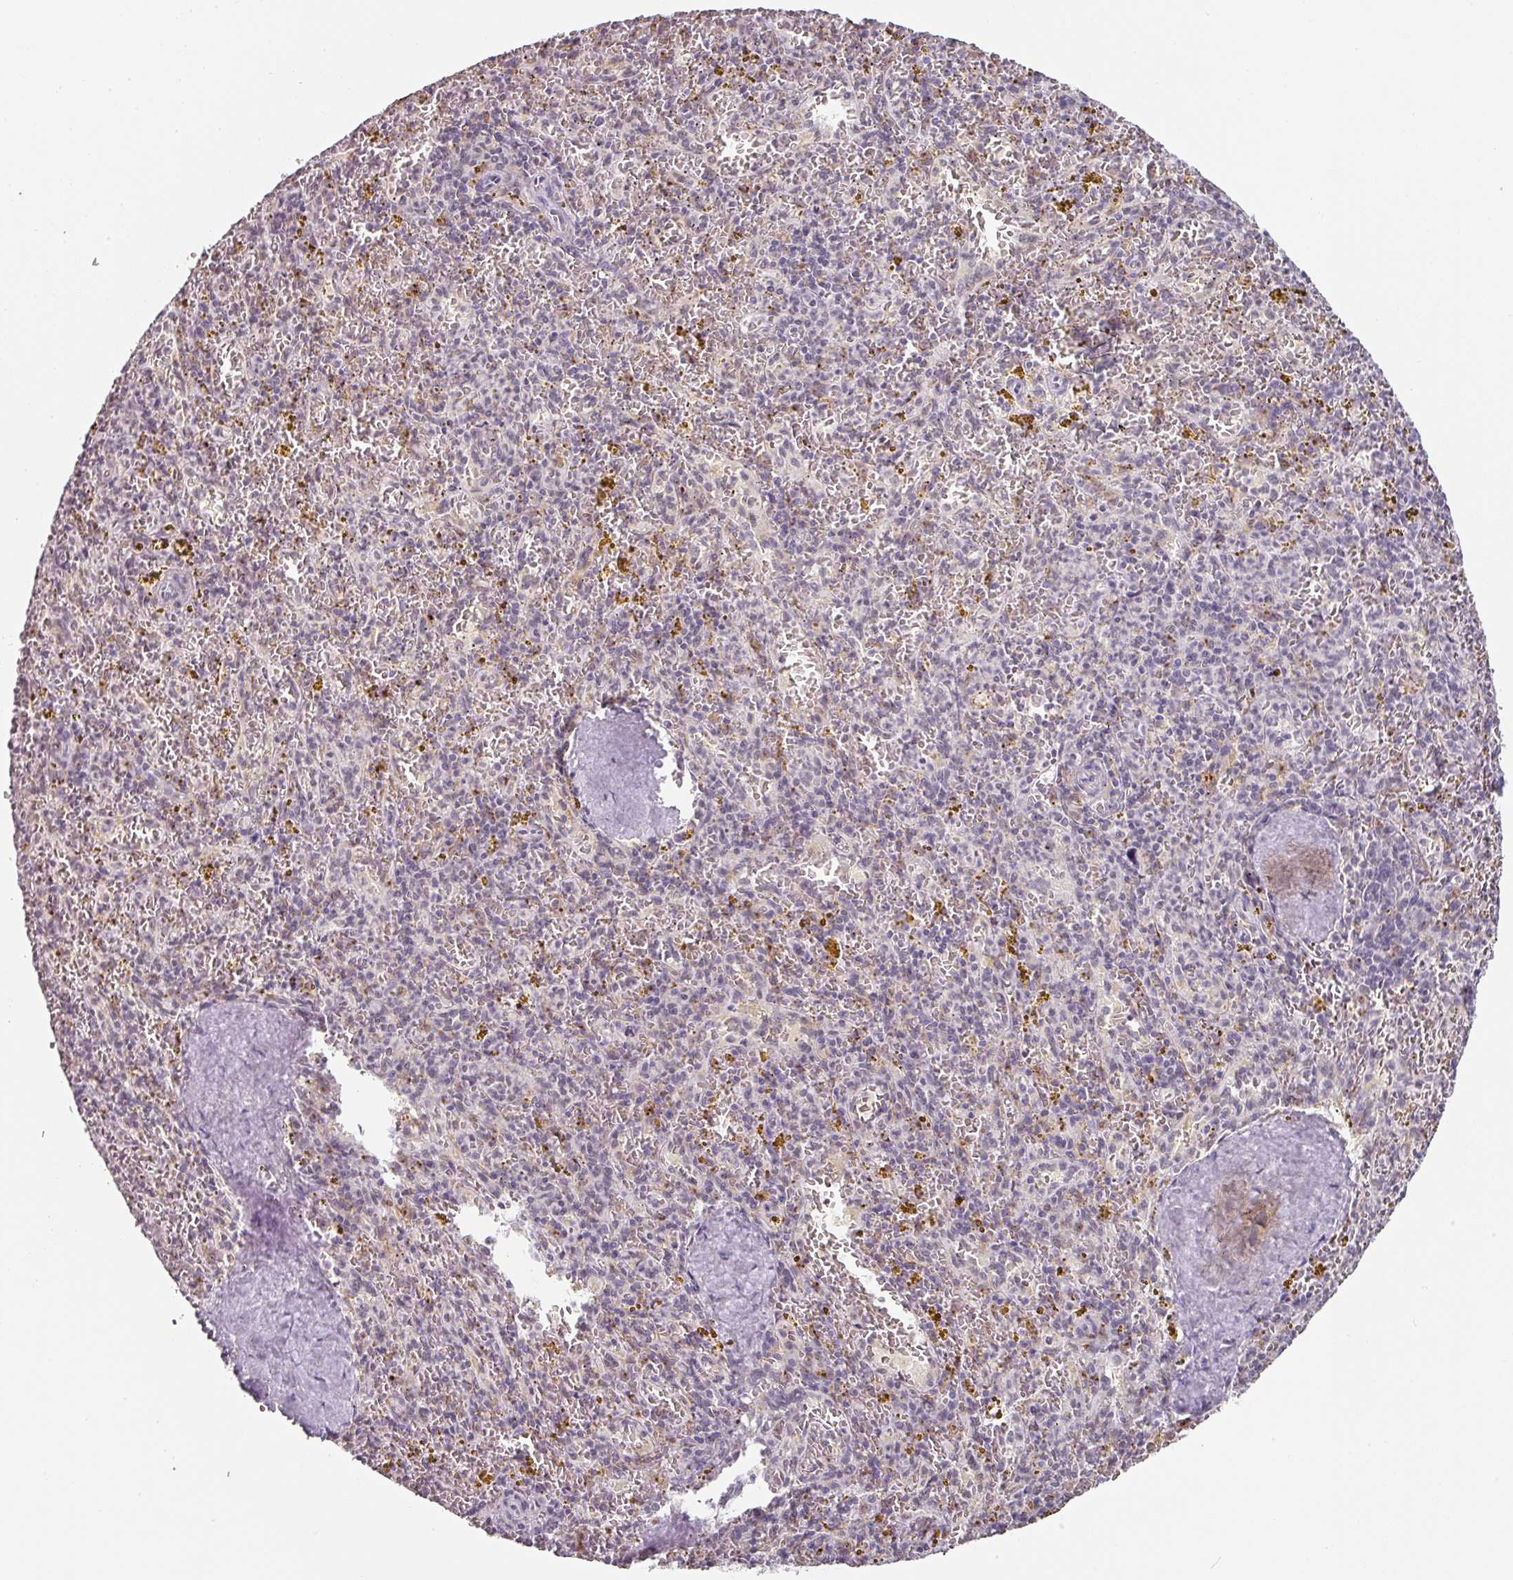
{"staining": {"intensity": "negative", "quantity": "none", "location": "none"}, "tissue": "spleen", "cell_type": "Cells in red pulp", "image_type": "normal", "snomed": [{"axis": "morphology", "description": "Normal tissue, NOS"}, {"axis": "topography", "description": "Spleen"}], "caption": "The image shows no staining of cells in red pulp in unremarkable spleen. (Stains: DAB (3,3'-diaminobenzidine) immunohistochemistry with hematoxylin counter stain, Microscopy: brightfield microscopy at high magnification).", "gene": "C1QB", "patient": {"sex": "male", "age": 57}}